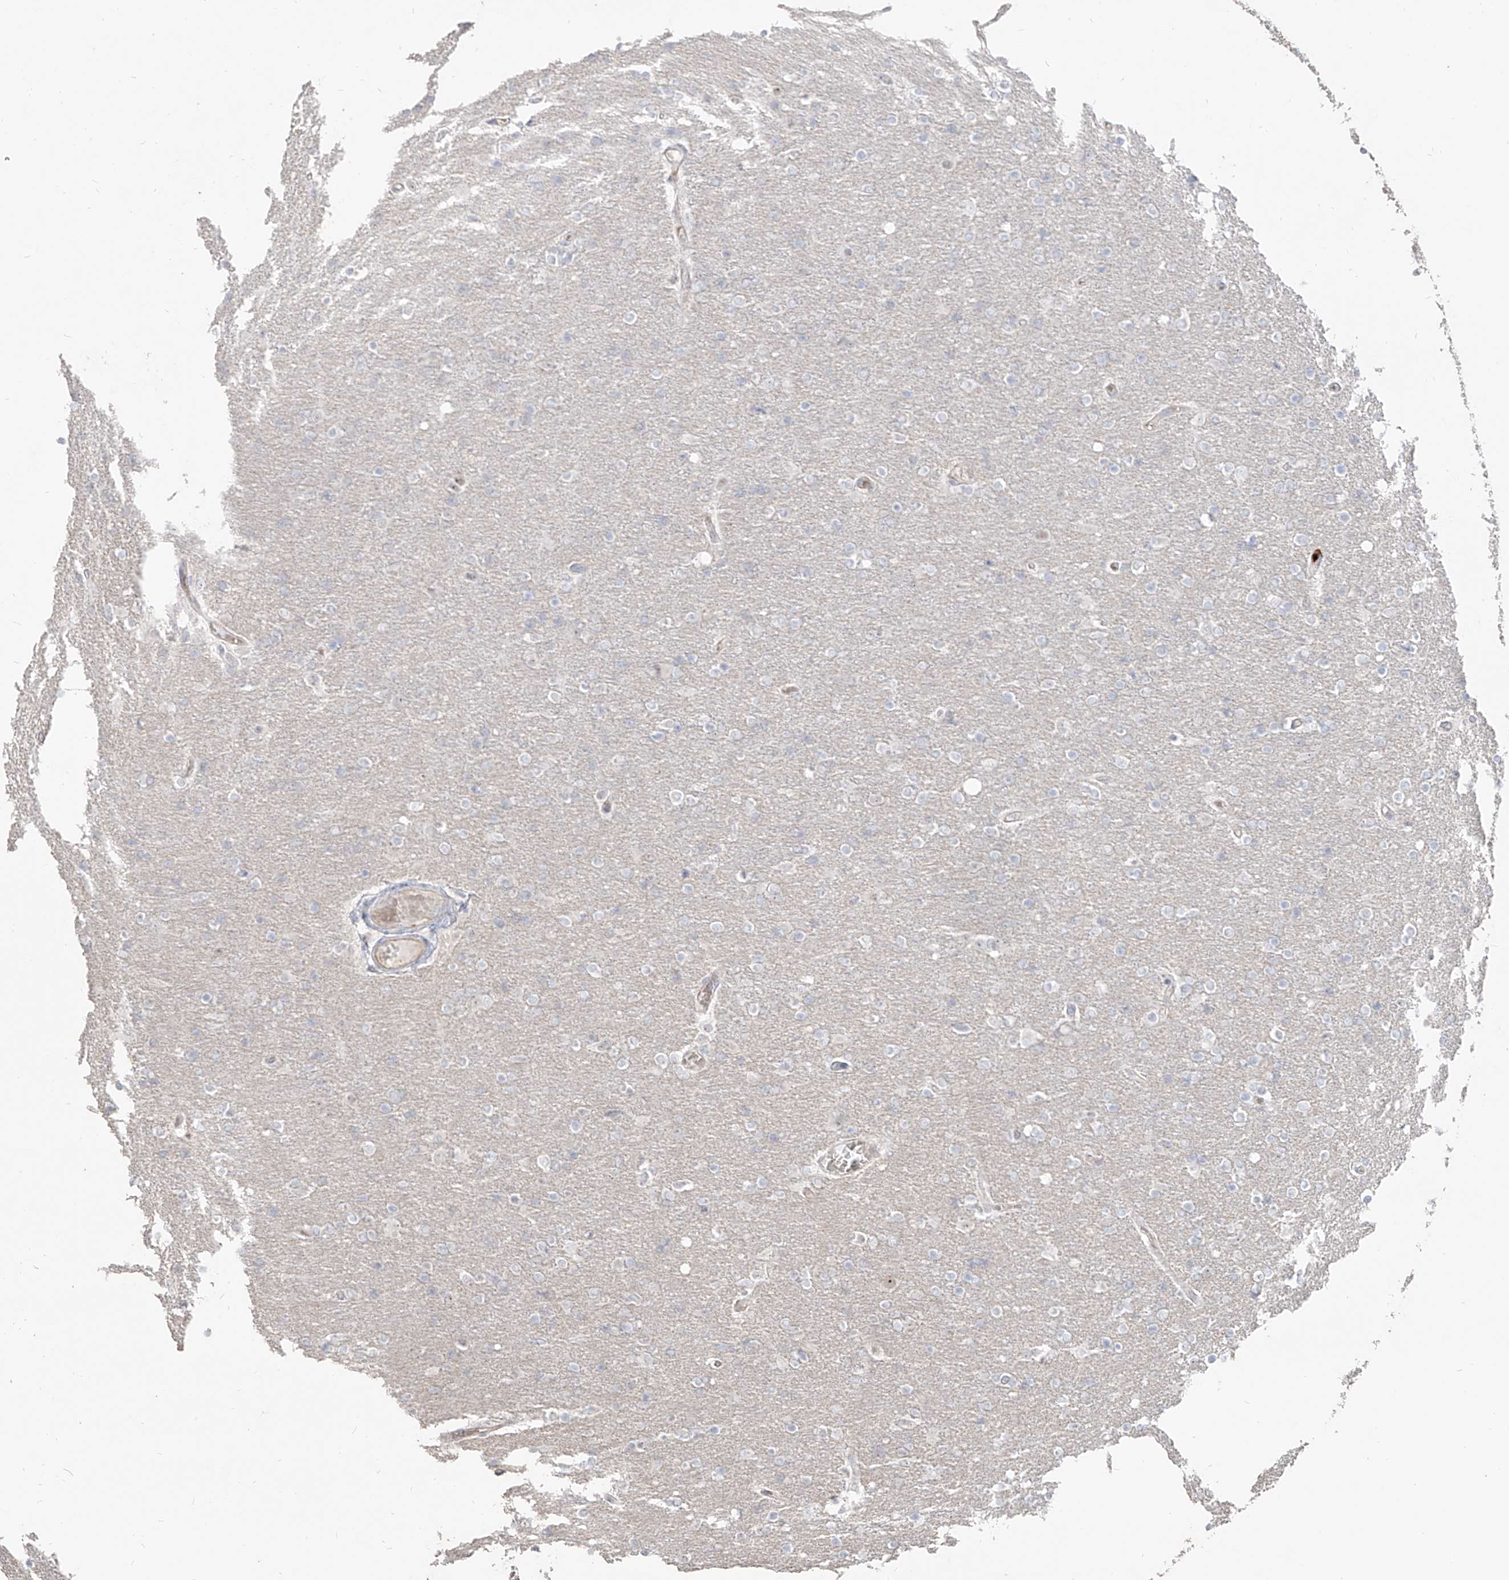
{"staining": {"intensity": "negative", "quantity": "none", "location": "none"}, "tissue": "glioma", "cell_type": "Tumor cells", "image_type": "cancer", "snomed": [{"axis": "morphology", "description": "Glioma, malignant, High grade"}, {"axis": "topography", "description": "Cerebral cortex"}], "caption": "Tumor cells are negative for protein expression in human malignant glioma (high-grade).", "gene": "ZNF227", "patient": {"sex": "female", "age": 36}}